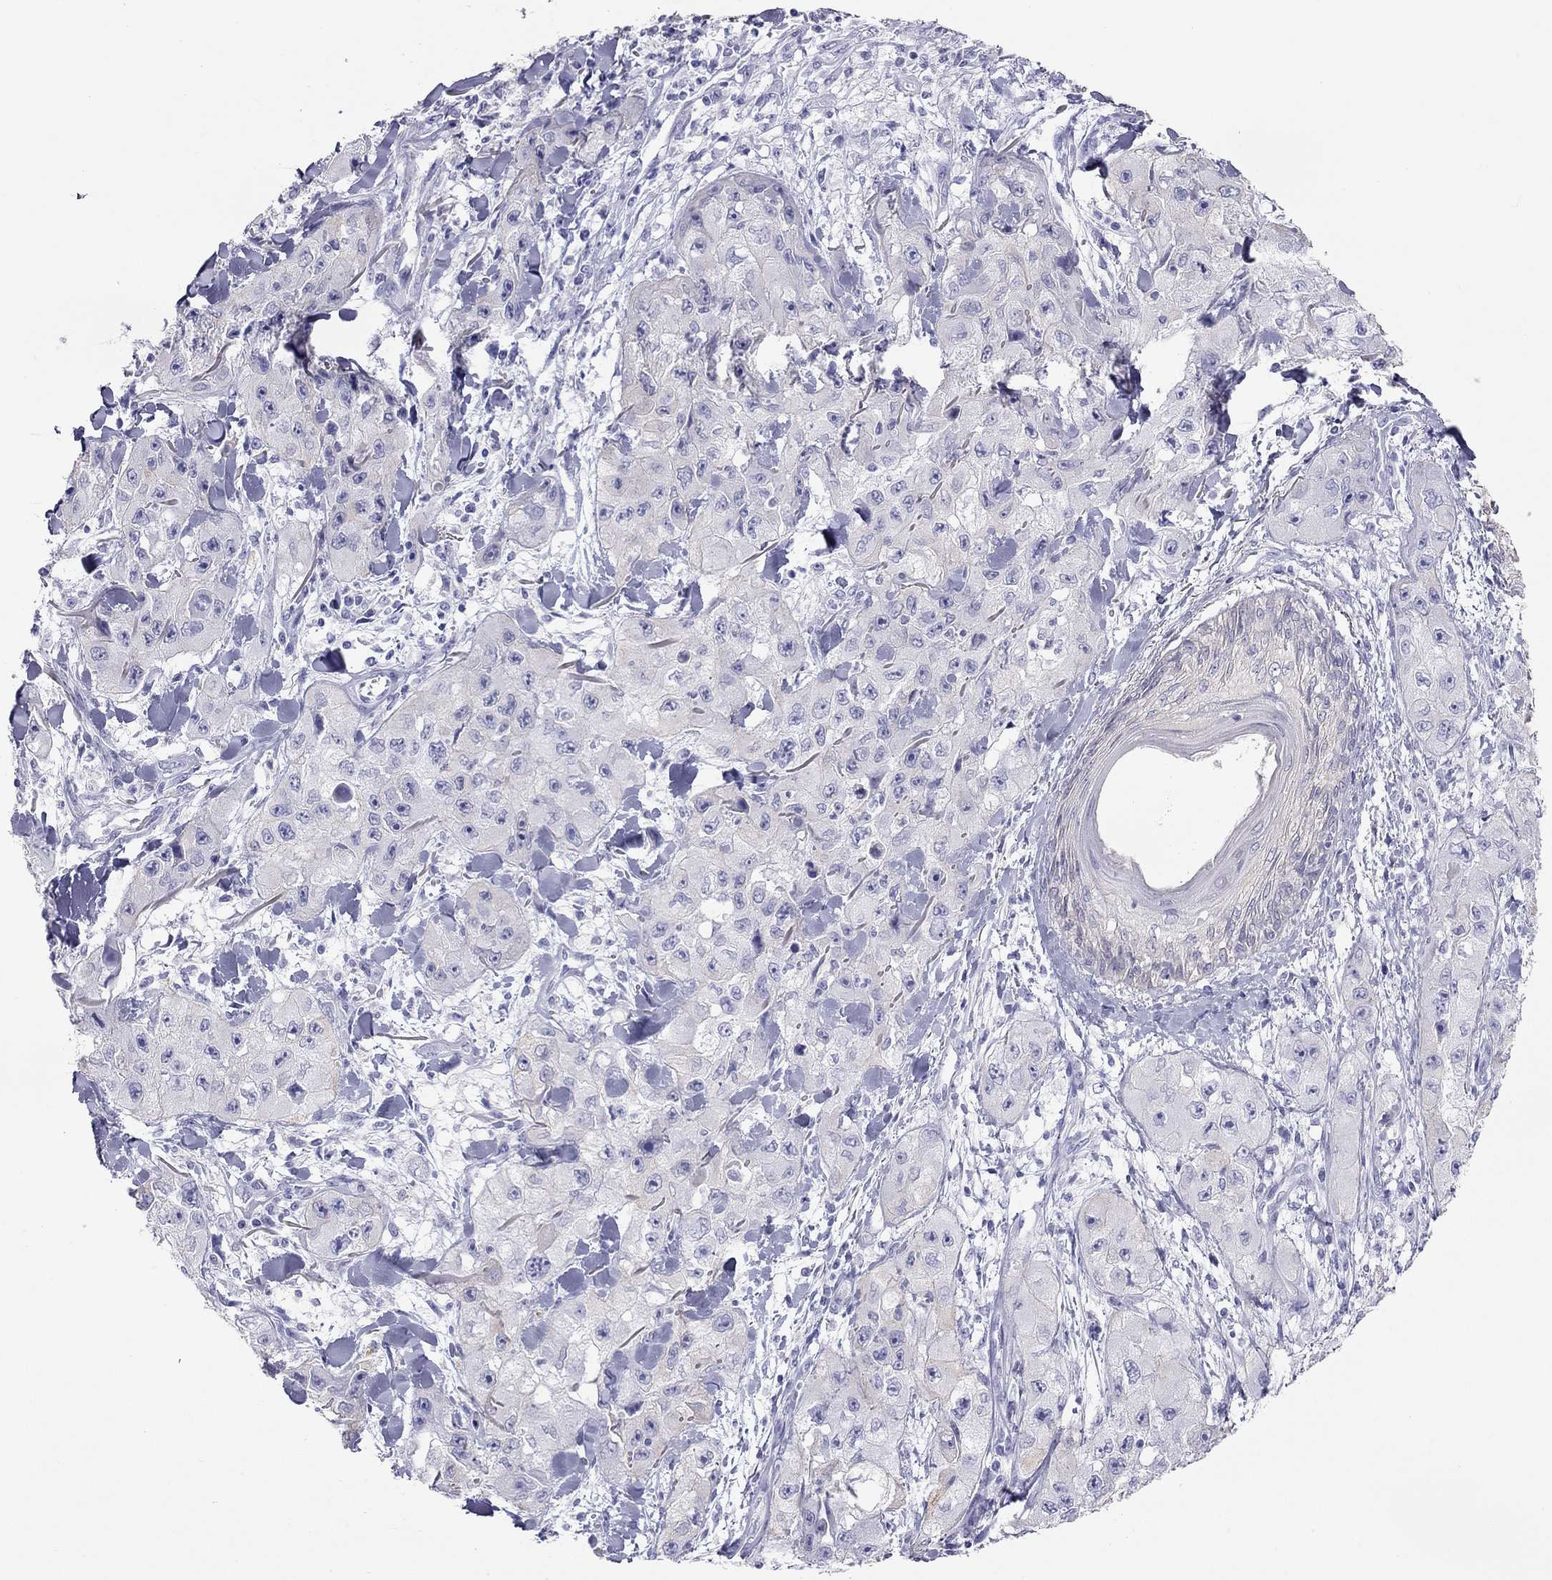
{"staining": {"intensity": "negative", "quantity": "none", "location": "none"}, "tissue": "skin cancer", "cell_type": "Tumor cells", "image_type": "cancer", "snomed": [{"axis": "morphology", "description": "Squamous cell carcinoma, NOS"}, {"axis": "topography", "description": "Skin"}, {"axis": "topography", "description": "Subcutis"}], "caption": "IHC histopathology image of neoplastic tissue: human skin cancer stained with DAB exhibits no significant protein positivity in tumor cells.", "gene": "KCNV2", "patient": {"sex": "male", "age": 73}}